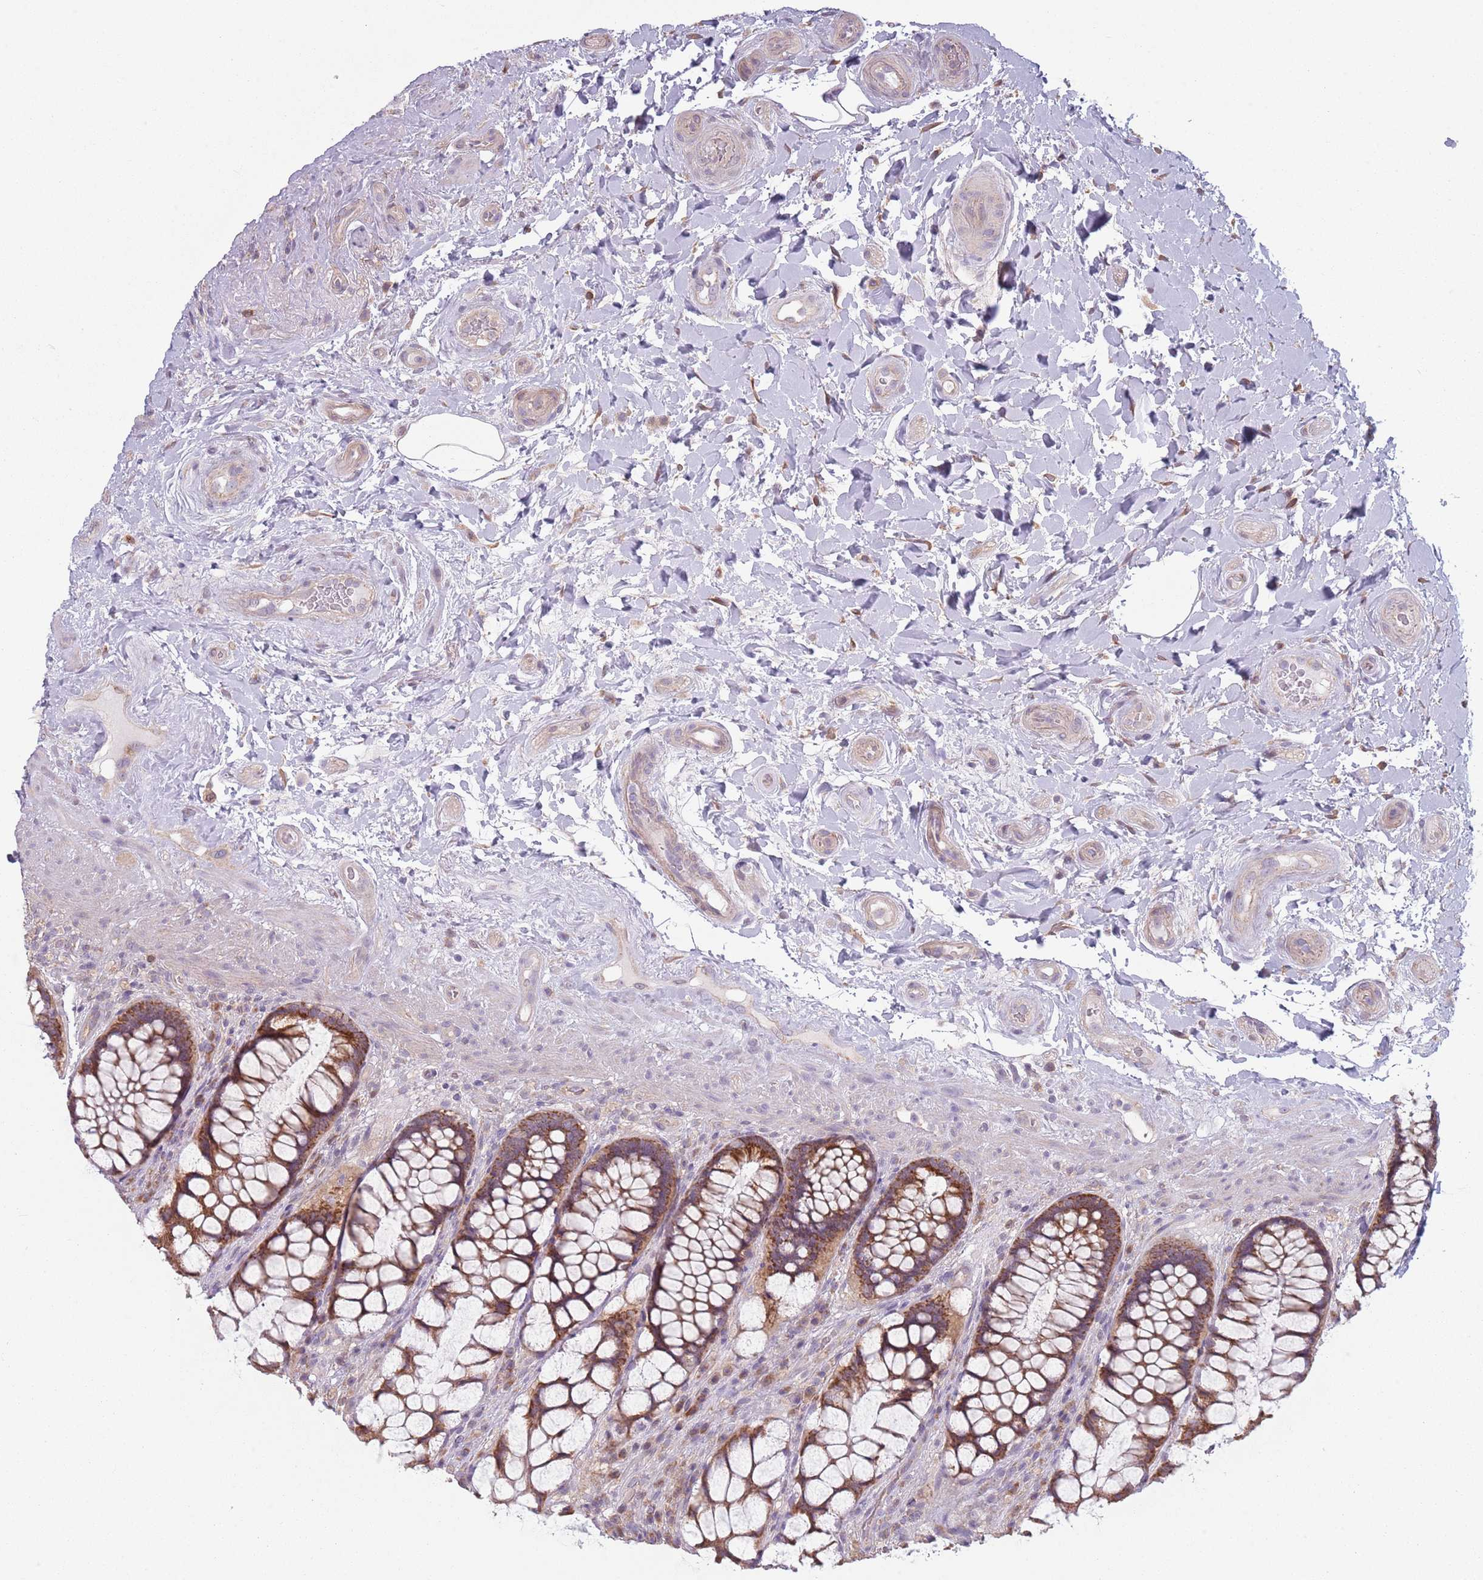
{"staining": {"intensity": "moderate", "quantity": ">75%", "location": "cytoplasmic/membranous"}, "tissue": "rectum", "cell_type": "Glandular cells", "image_type": "normal", "snomed": [{"axis": "morphology", "description": "Normal tissue, NOS"}, {"axis": "topography", "description": "Rectum"}], "caption": "A medium amount of moderate cytoplasmic/membranous positivity is seen in approximately >75% of glandular cells in benign rectum. Using DAB (3,3'-diaminobenzidine) (brown) and hematoxylin (blue) stains, captured at high magnification using brightfield microscopy.", "gene": "COQ5", "patient": {"sex": "female", "age": 58}}